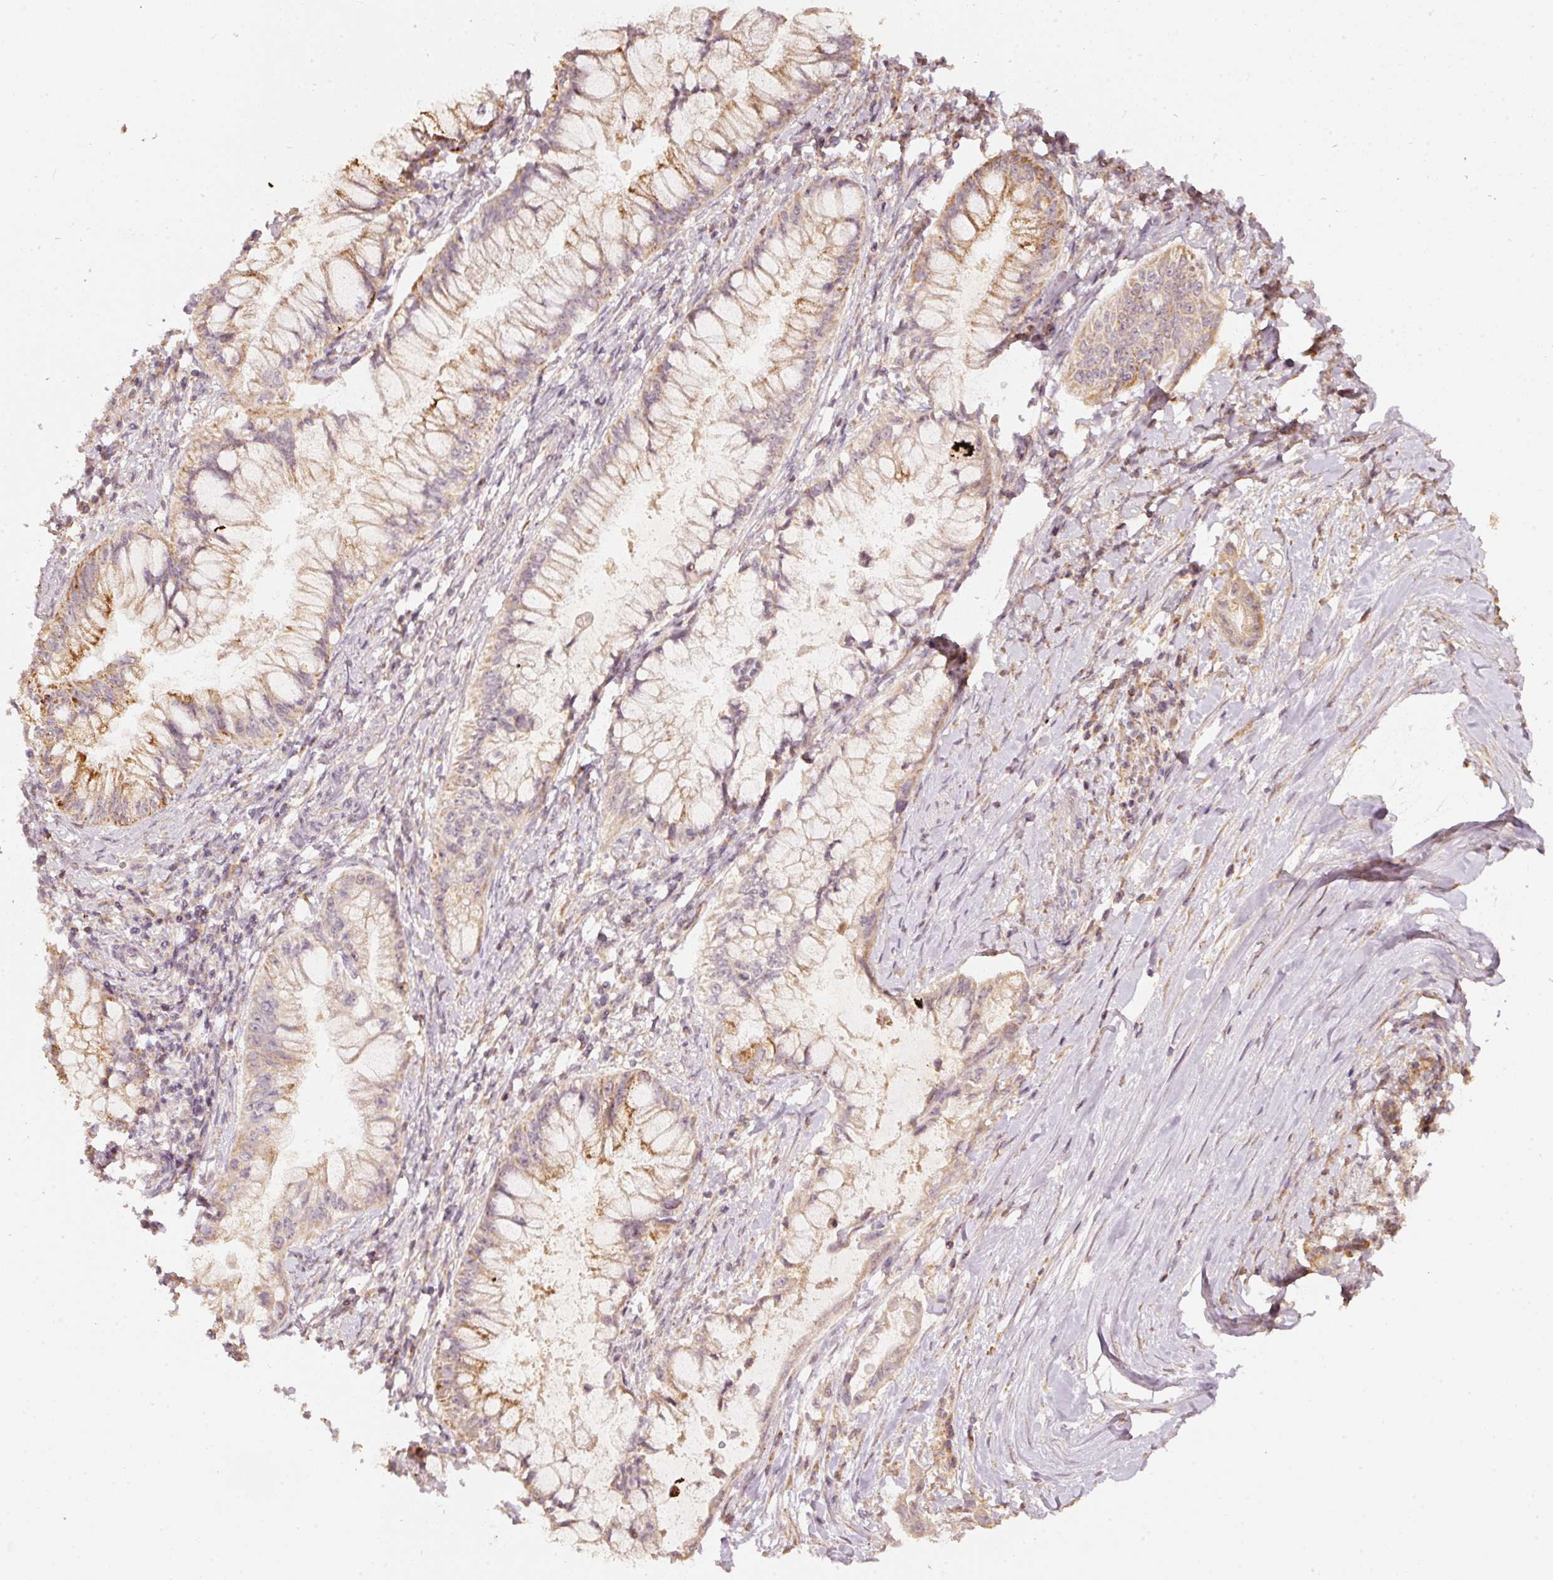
{"staining": {"intensity": "moderate", "quantity": "<25%", "location": "cytoplasmic/membranous"}, "tissue": "pancreatic cancer", "cell_type": "Tumor cells", "image_type": "cancer", "snomed": [{"axis": "morphology", "description": "Adenocarcinoma, NOS"}, {"axis": "topography", "description": "Pancreas"}], "caption": "Protein staining of pancreatic cancer (adenocarcinoma) tissue shows moderate cytoplasmic/membranous positivity in about <25% of tumor cells. The protein is stained brown, and the nuclei are stained in blue (DAB IHC with brightfield microscopy, high magnification).", "gene": "RAB35", "patient": {"sex": "male", "age": 48}}